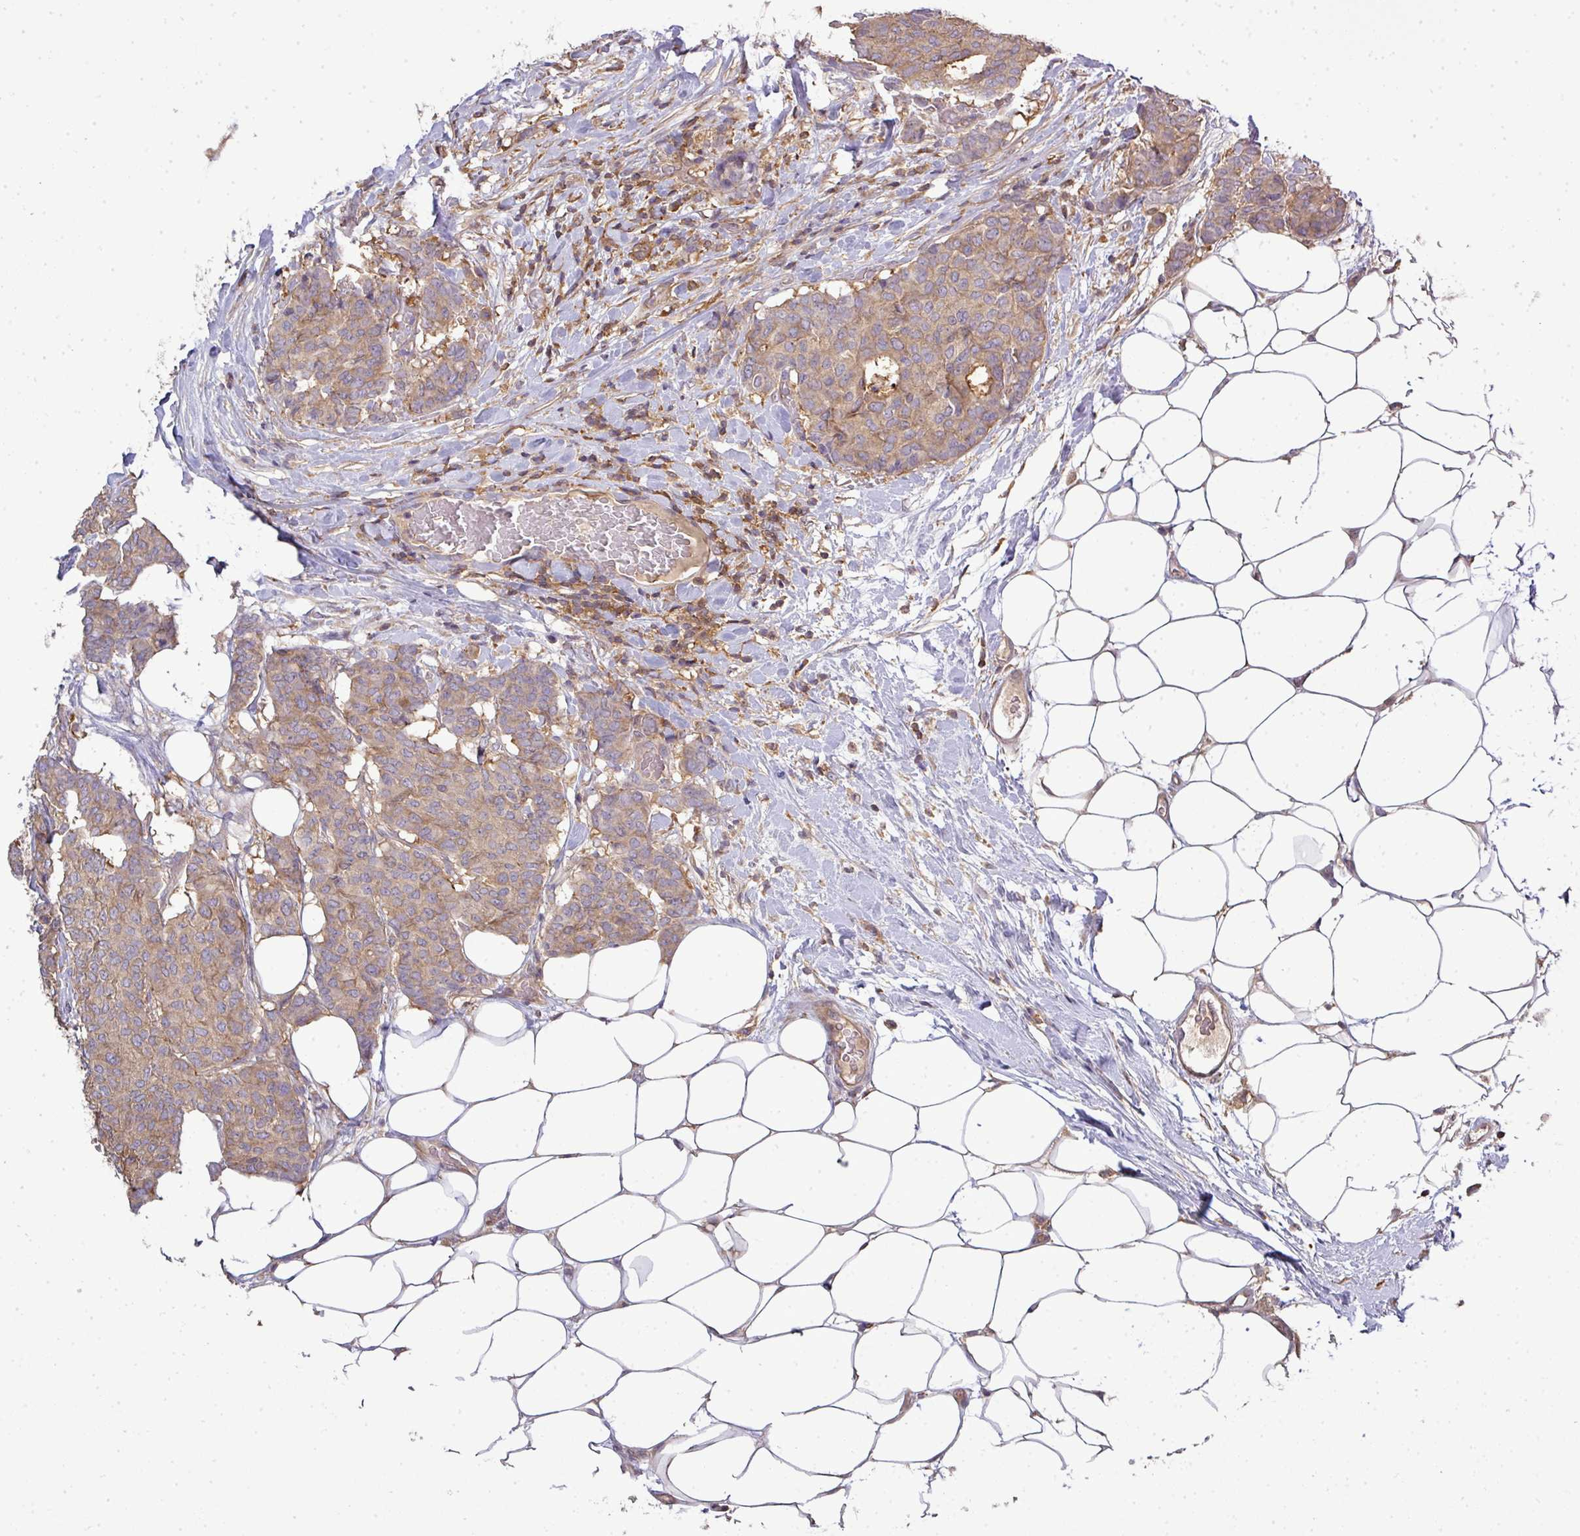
{"staining": {"intensity": "weak", "quantity": ">75%", "location": "cytoplasmic/membranous"}, "tissue": "breast cancer", "cell_type": "Tumor cells", "image_type": "cancer", "snomed": [{"axis": "morphology", "description": "Duct carcinoma"}, {"axis": "topography", "description": "Breast"}], "caption": "Intraductal carcinoma (breast) stained with a protein marker reveals weak staining in tumor cells.", "gene": "STAT5A", "patient": {"sex": "female", "age": 75}}